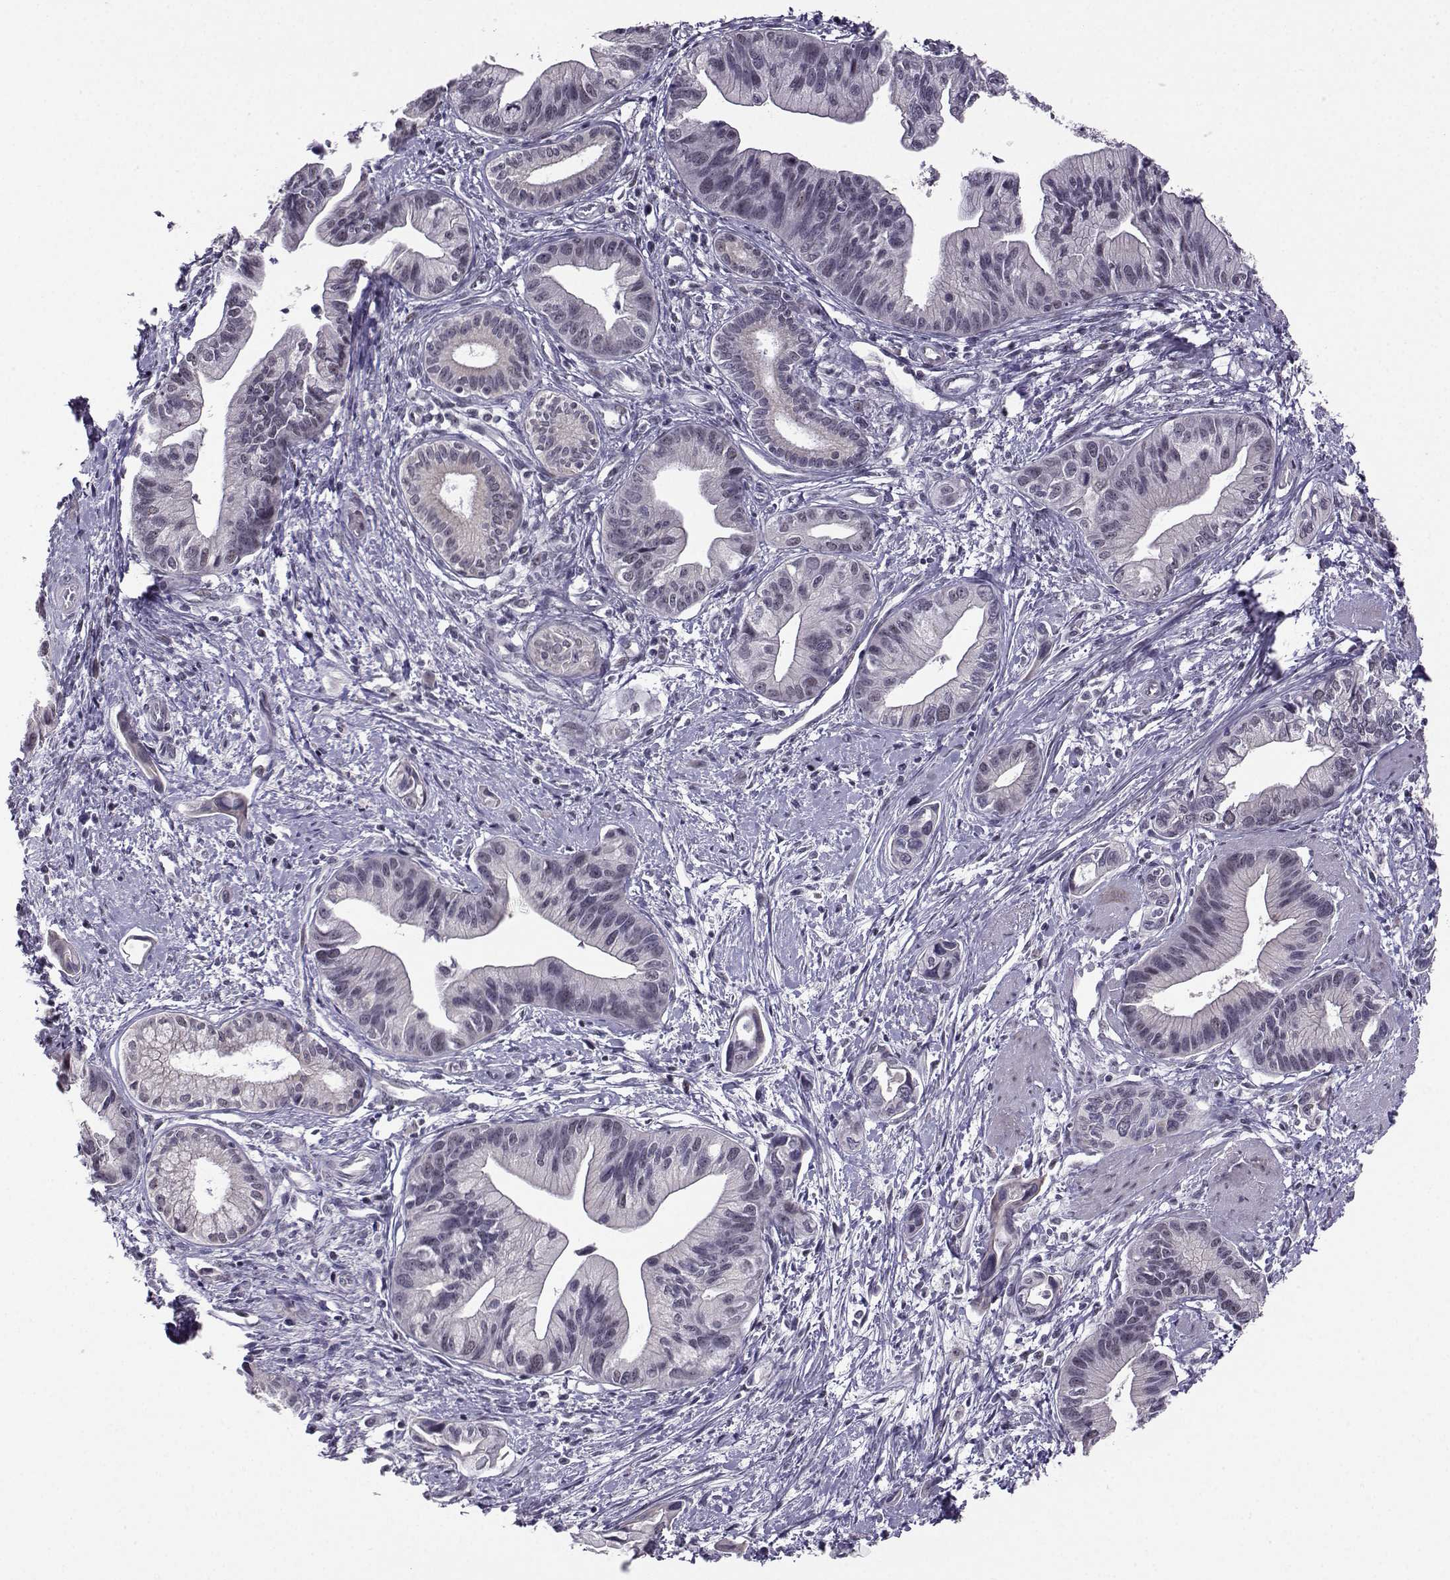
{"staining": {"intensity": "negative", "quantity": "none", "location": "none"}, "tissue": "pancreatic cancer", "cell_type": "Tumor cells", "image_type": "cancer", "snomed": [{"axis": "morphology", "description": "Adenocarcinoma, NOS"}, {"axis": "topography", "description": "Pancreas"}], "caption": "A histopathology image of pancreatic adenocarcinoma stained for a protein demonstrates no brown staining in tumor cells.", "gene": "LIN28A", "patient": {"sex": "female", "age": 61}}